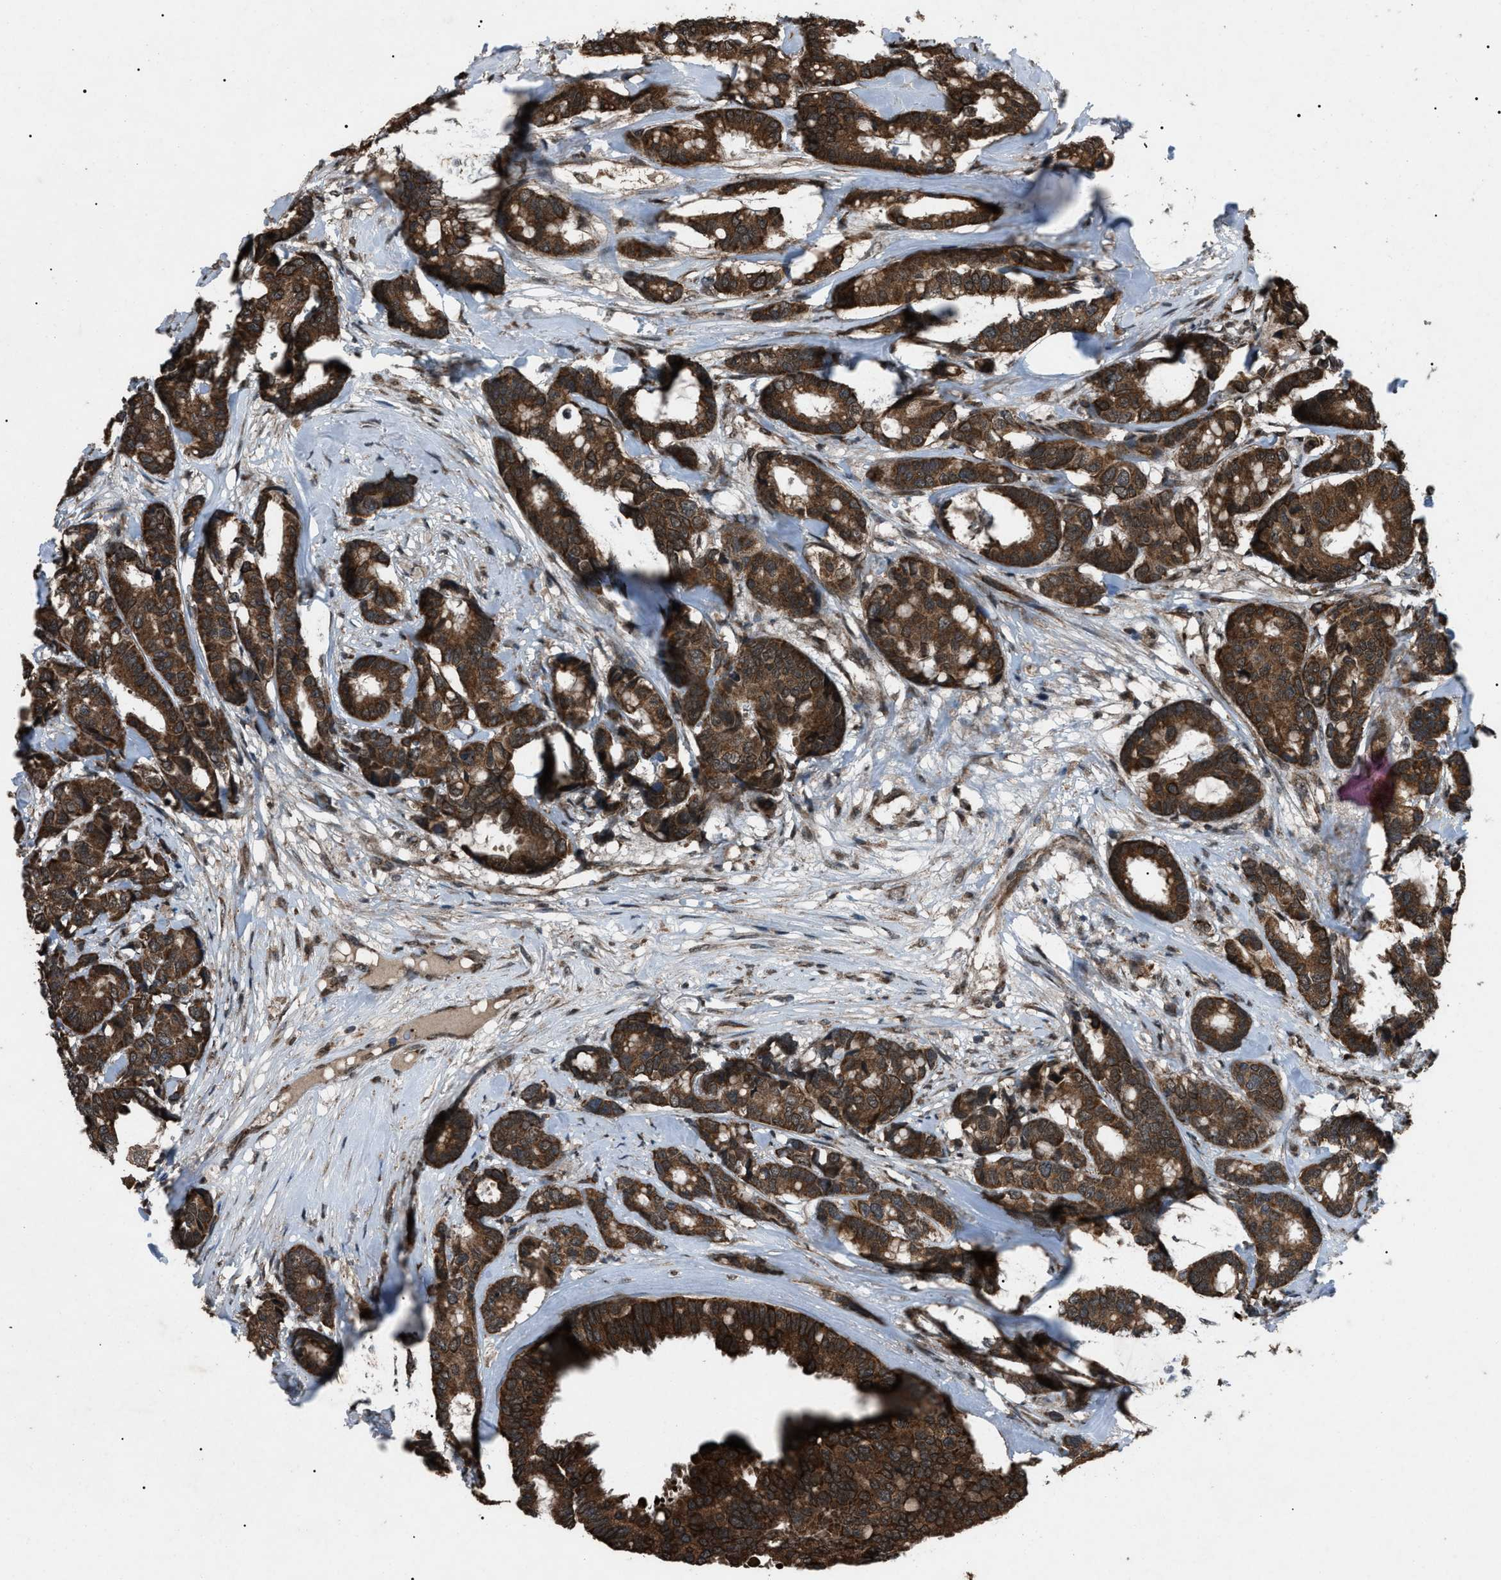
{"staining": {"intensity": "strong", "quantity": ">75%", "location": "cytoplasmic/membranous"}, "tissue": "breast cancer", "cell_type": "Tumor cells", "image_type": "cancer", "snomed": [{"axis": "morphology", "description": "Duct carcinoma"}, {"axis": "topography", "description": "Breast"}], "caption": "Immunohistochemical staining of breast intraductal carcinoma displays high levels of strong cytoplasmic/membranous protein staining in about >75% of tumor cells. (DAB IHC, brown staining for protein, blue staining for nuclei).", "gene": "ZFAND2A", "patient": {"sex": "female", "age": 87}}